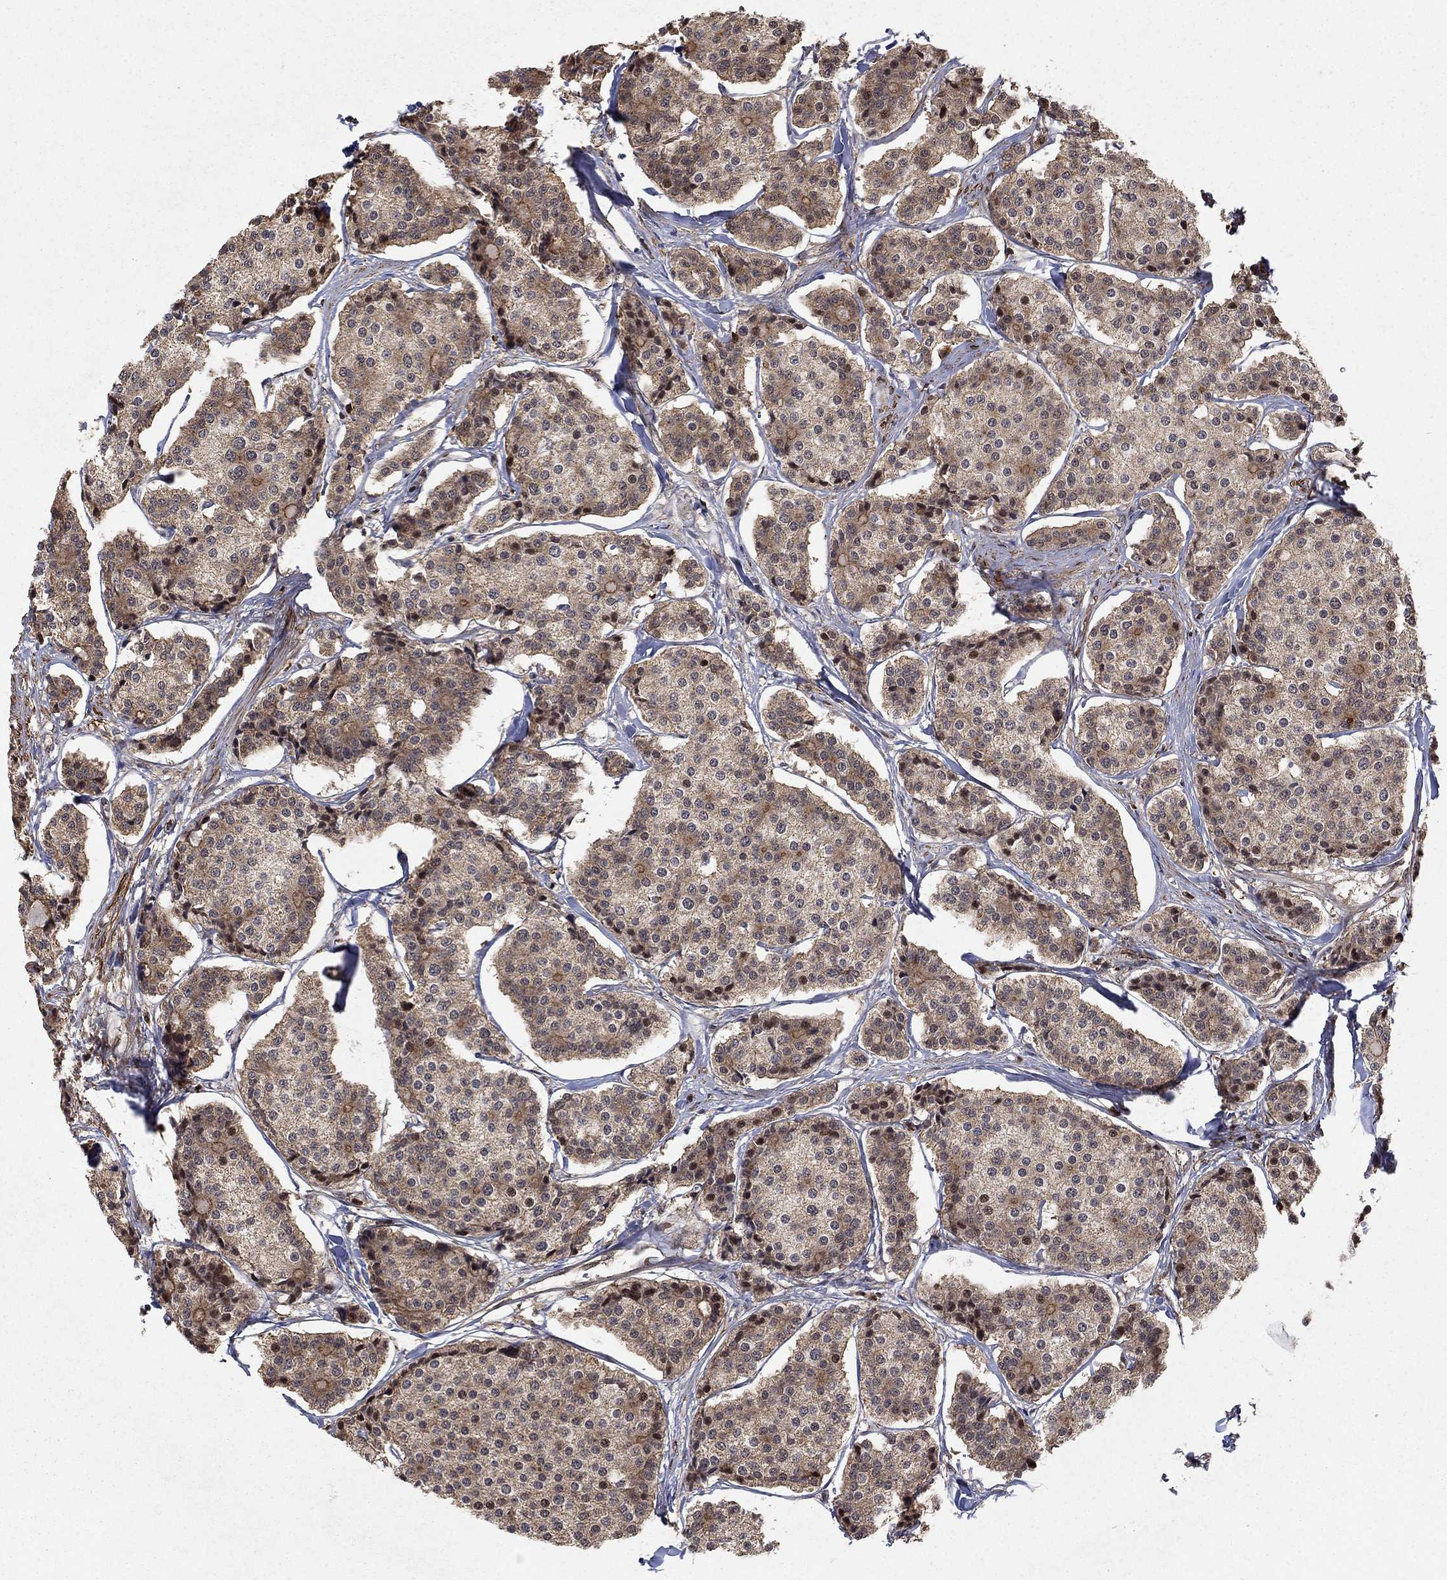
{"staining": {"intensity": "moderate", "quantity": "<25%", "location": "cytoplasmic/membranous,nuclear"}, "tissue": "carcinoid", "cell_type": "Tumor cells", "image_type": "cancer", "snomed": [{"axis": "morphology", "description": "Carcinoid, malignant, NOS"}, {"axis": "topography", "description": "Small intestine"}], "caption": "Immunohistochemistry of carcinoid exhibits low levels of moderate cytoplasmic/membranous and nuclear staining in about <25% of tumor cells.", "gene": "CCDC66", "patient": {"sex": "female", "age": 65}}